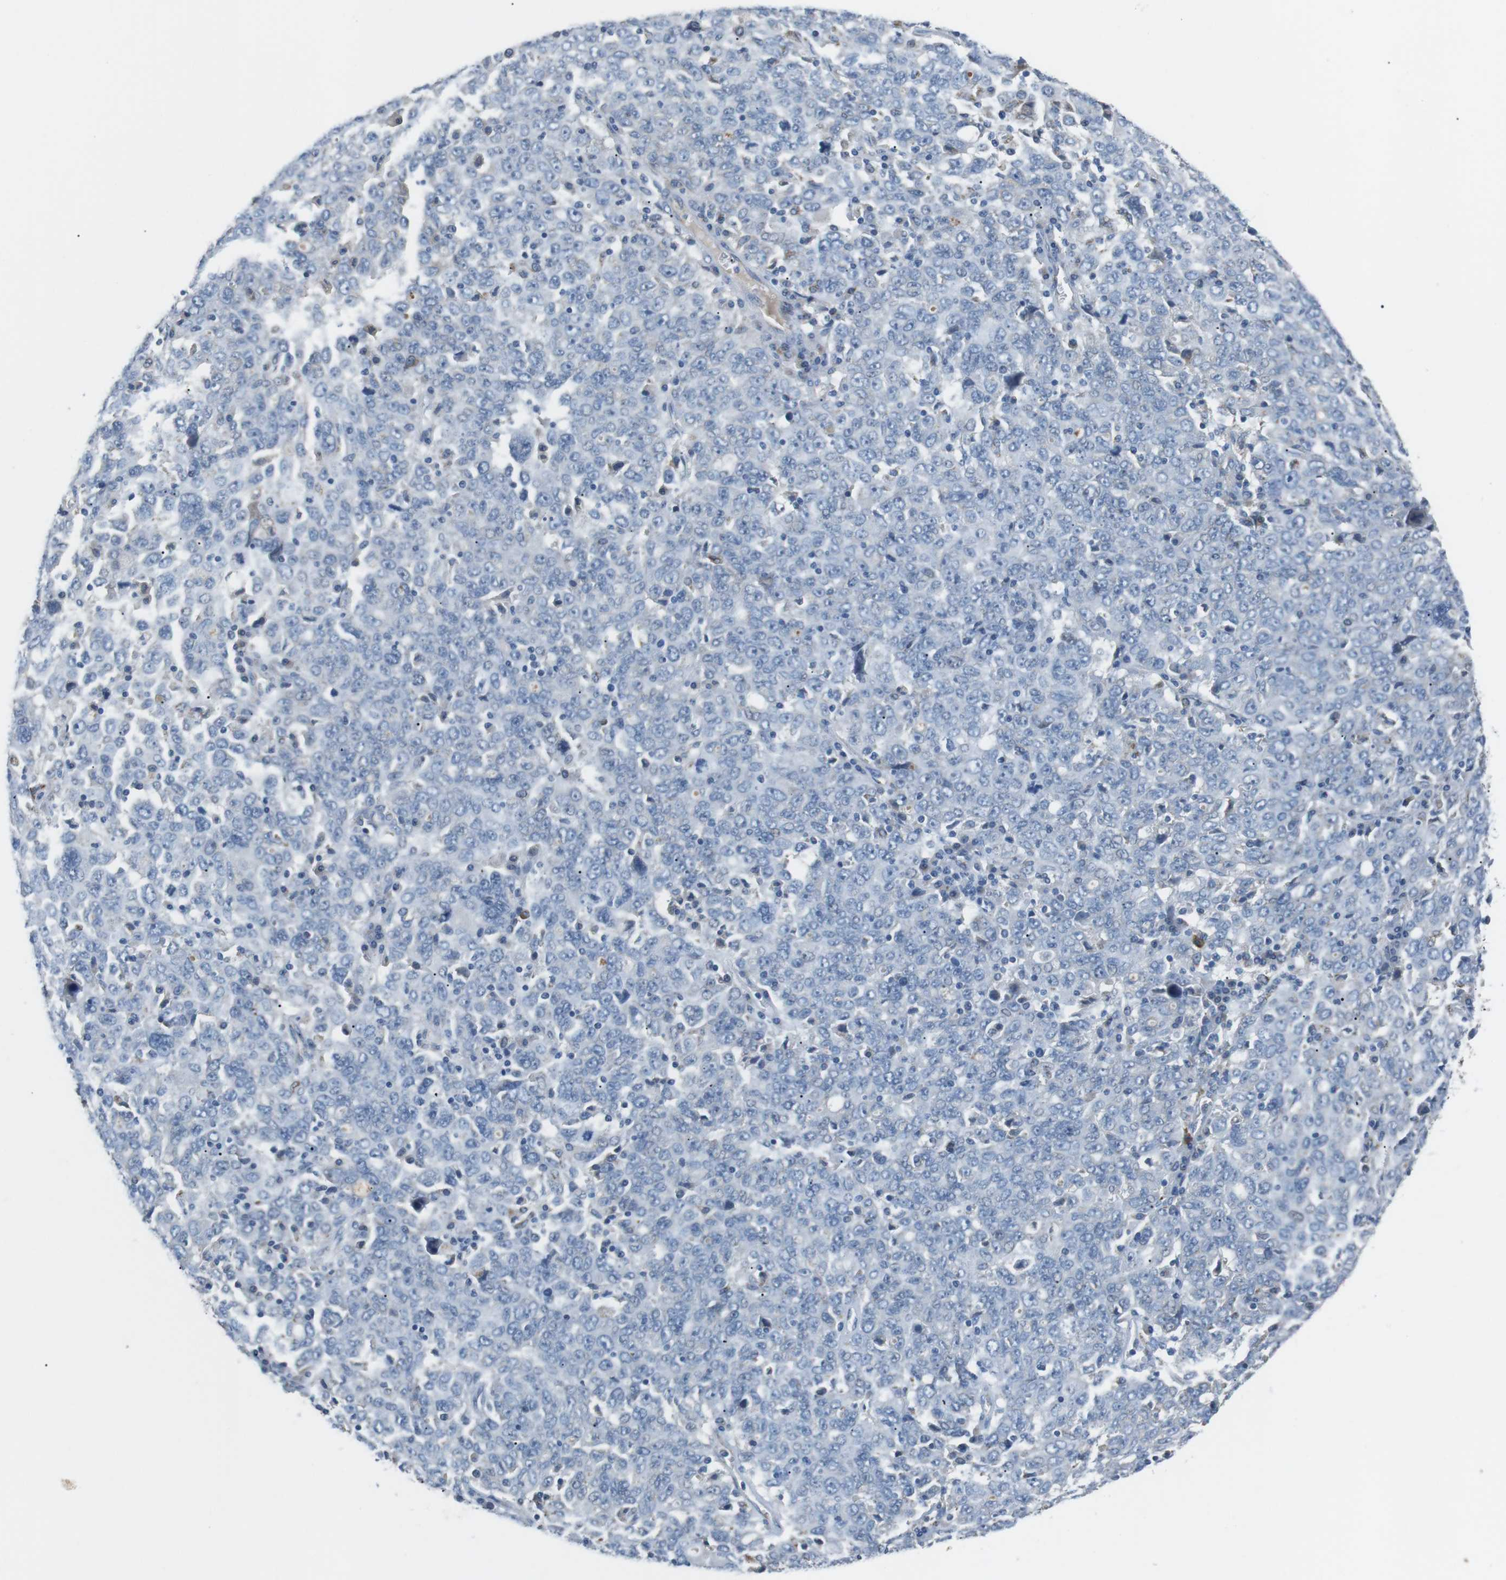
{"staining": {"intensity": "negative", "quantity": "none", "location": "none"}, "tissue": "ovarian cancer", "cell_type": "Tumor cells", "image_type": "cancer", "snomed": [{"axis": "morphology", "description": "Carcinoma, endometroid"}, {"axis": "topography", "description": "Ovary"}], "caption": "This is an IHC image of ovarian cancer. There is no positivity in tumor cells.", "gene": "CD300E", "patient": {"sex": "female", "age": 62}}